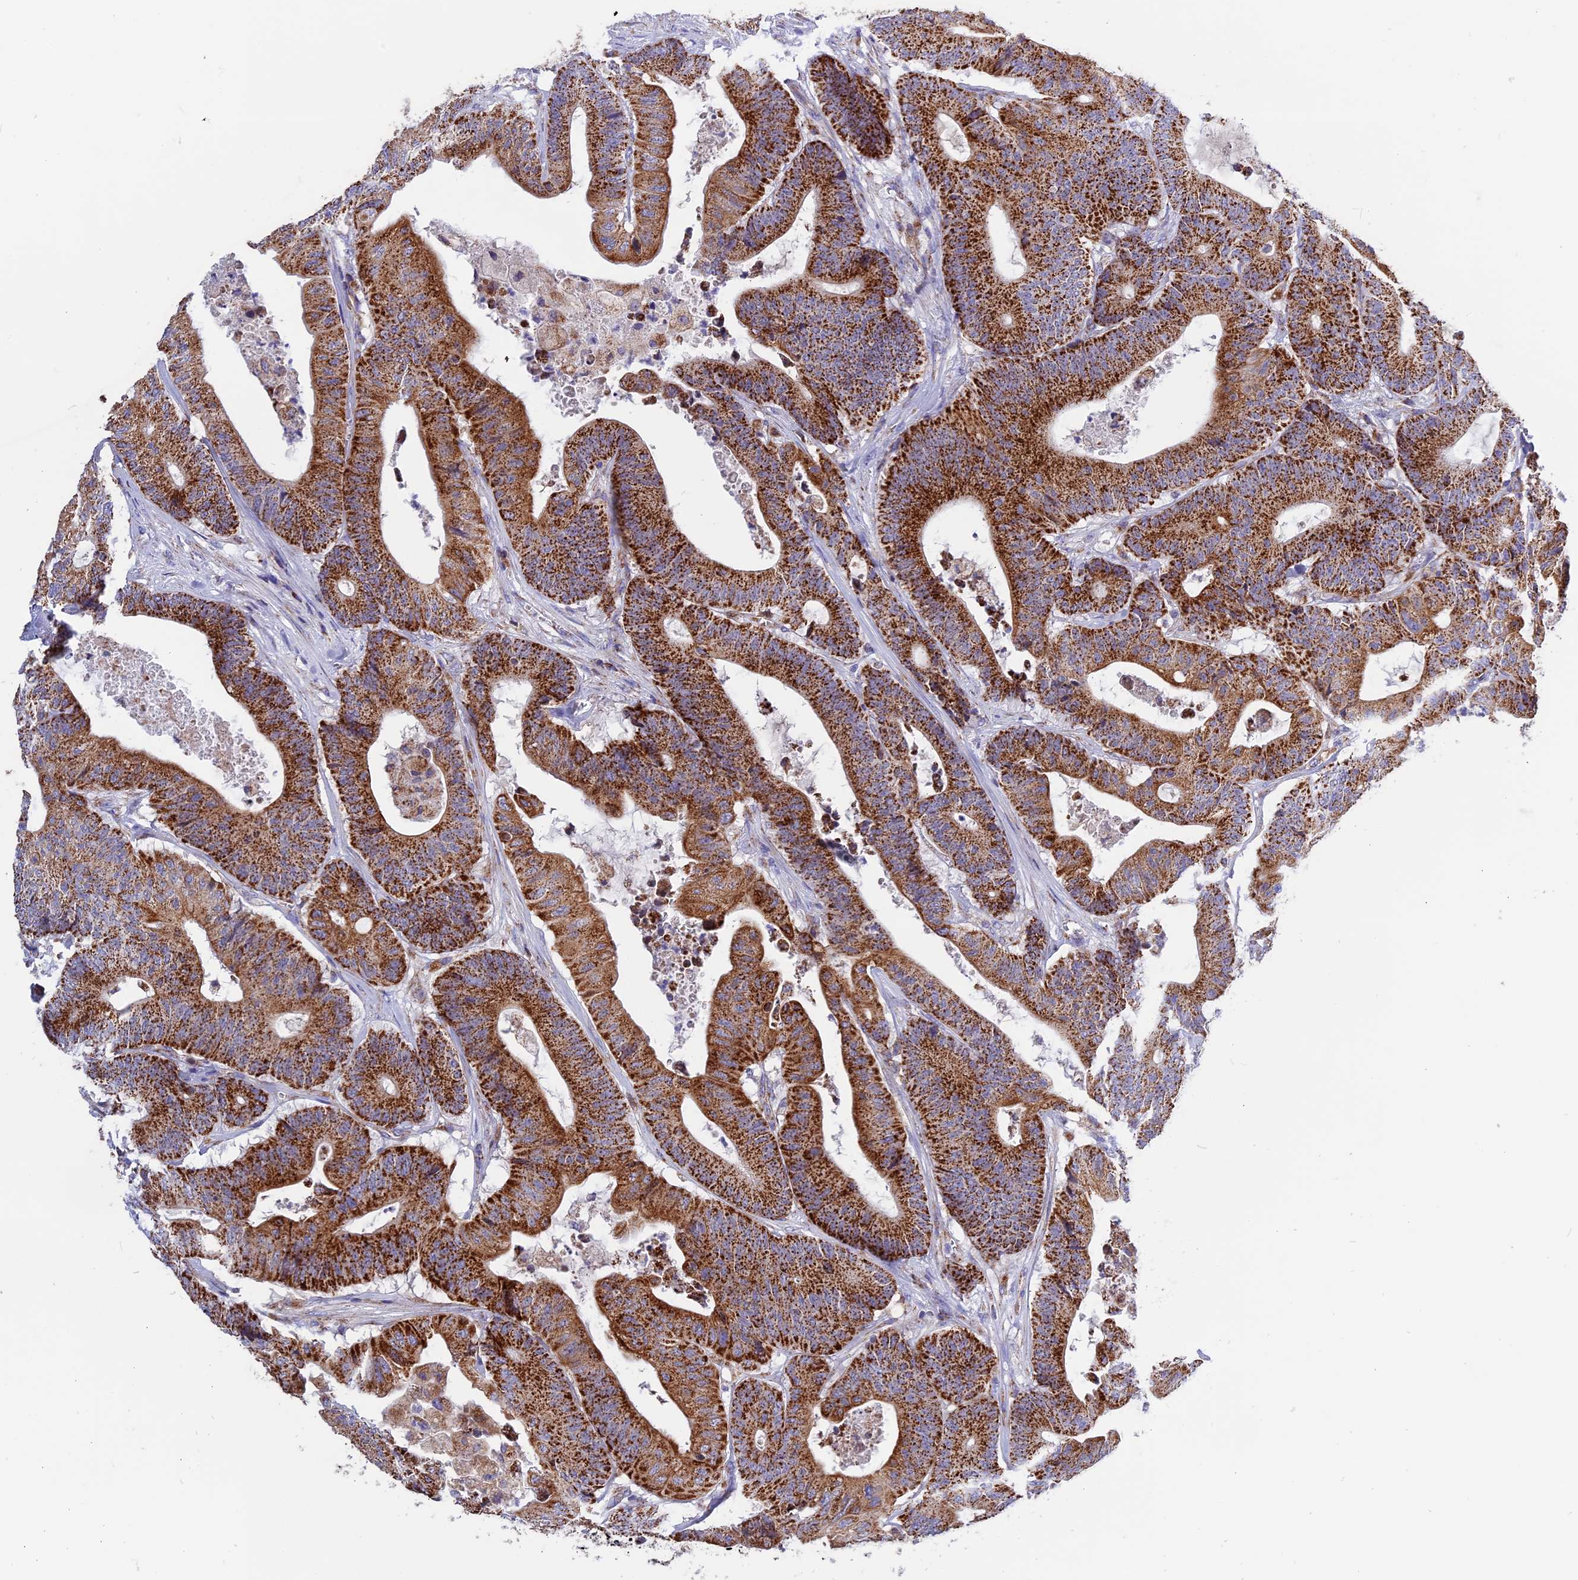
{"staining": {"intensity": "strong", "quantity": ">75%", "location": "cytoplasmic/membranous"}, "tissue": "colorectal cancer", "cell_type": "Tumor cells", "image_type": "cancer", "snomed": [{"axis": "morphology", "description": "Adenocarcinoma, NOS"}, {"axis": "topography", "description": "Colon"}], "caption": "This image exhibits colorectal cancer (adenocarcinoma) stained with immunohistochemistry to label a protein in brown. The cytoplasmic/membranous of tumor cells show strong positivity for the protein. Nuclei are counter-stained blue.", "gene": "MRPS34", "patient": {"sex": "female", "age": 84}}